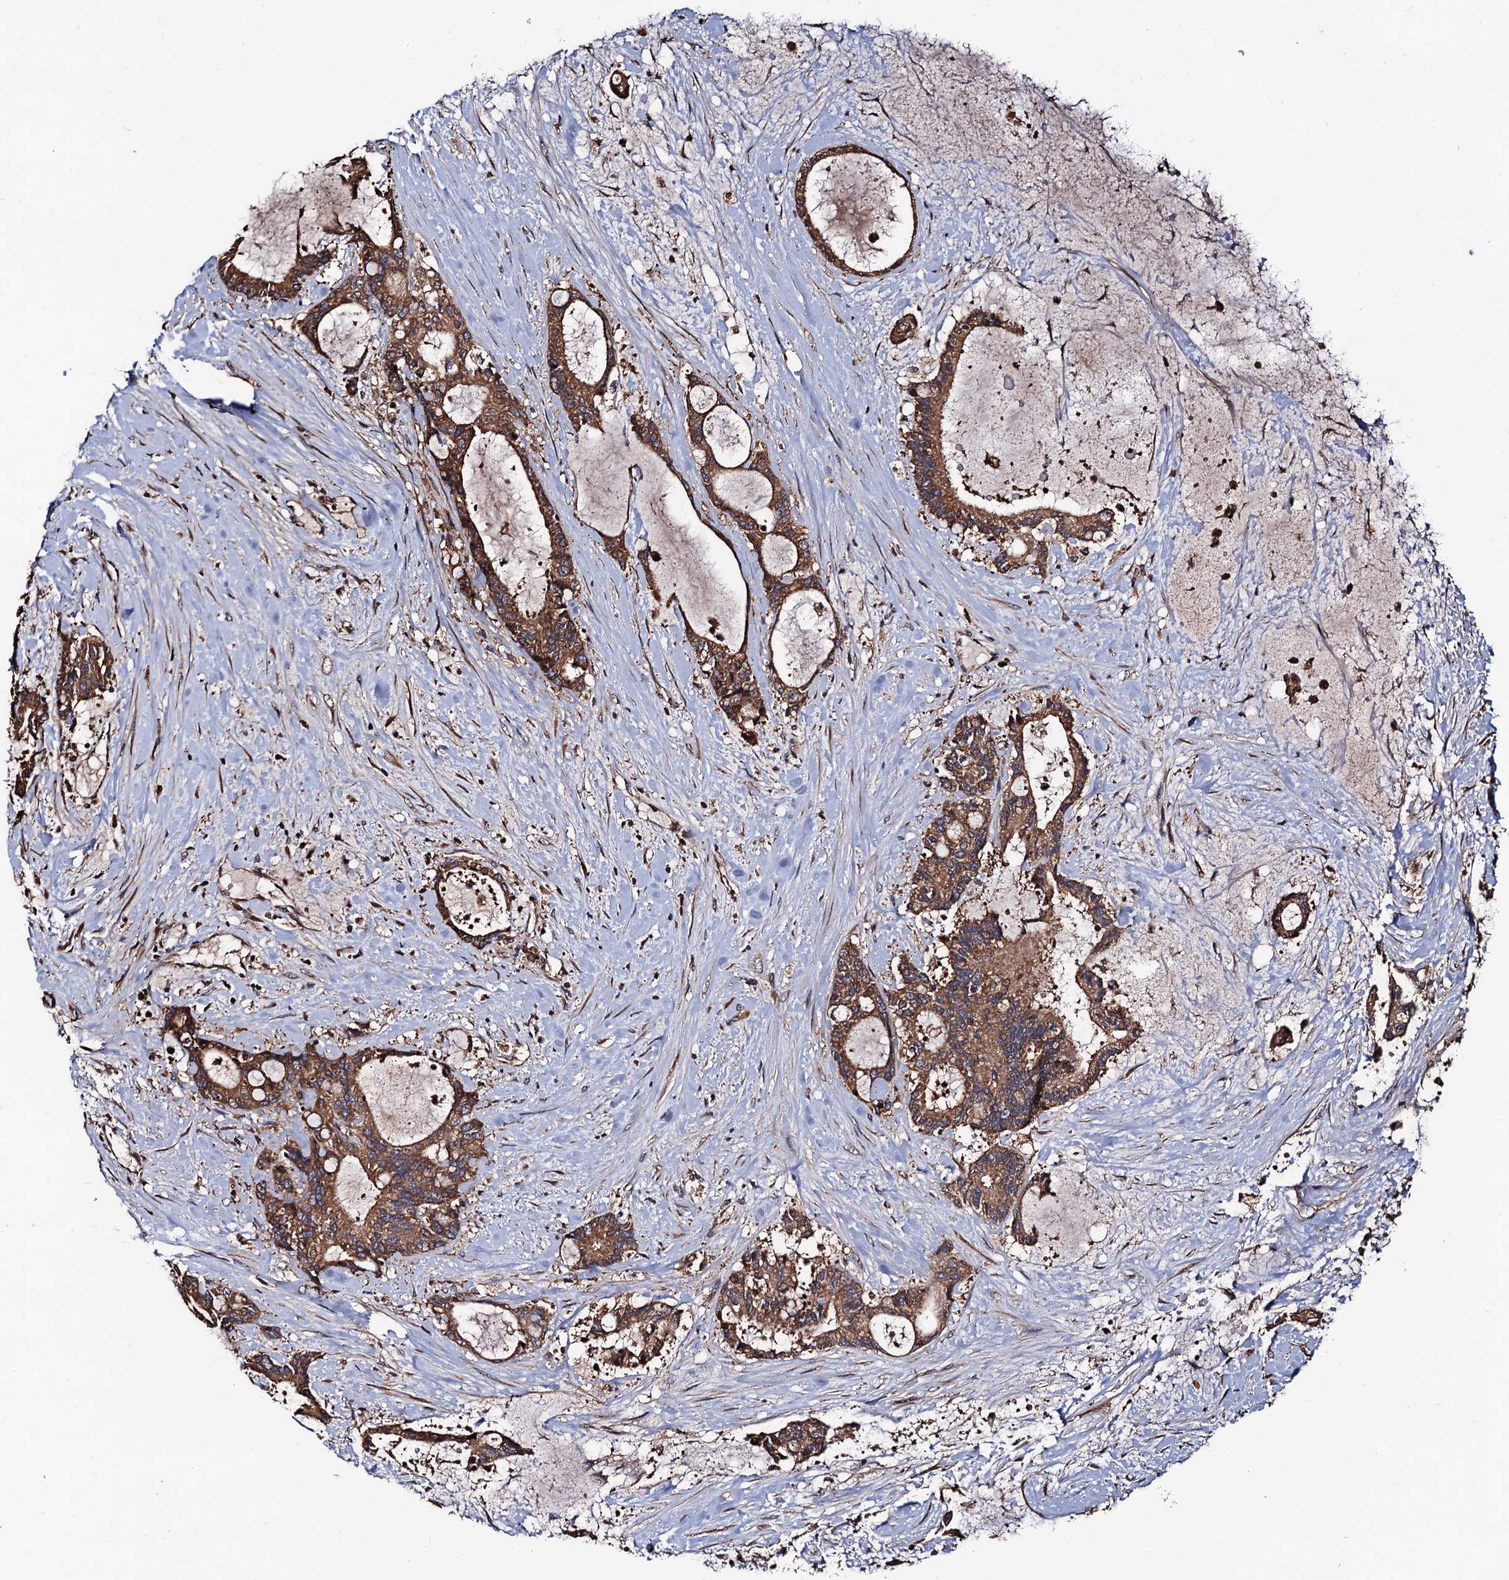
{"staining": {"intensity": "moderate", "quantity": ">75%", "location": "cytoplasmic/membranous"}, "tissue": "liver cancer", "cell_type": "Tumor cells", "image_type": "cancer", "snomed": [{"axis": "morphology", "description": "Normal tissue, NOS"}, {"axis": "morphology", "description": "Cholangiocarcinoma"}, {"axis": "topography", "description": "Liver"}, {"axis": "topography", "description": "Peripheral nerve tissue"}], "caption": "Immunohistochemical staining of liver cancer (cholangiocarcinoma) shows medium levels of moderate cytoplasmic/membranous protein expression in approximately >75% of tumor cells.", "gene": "RGS11", "patient": {"sex": "female", "age": 73}}